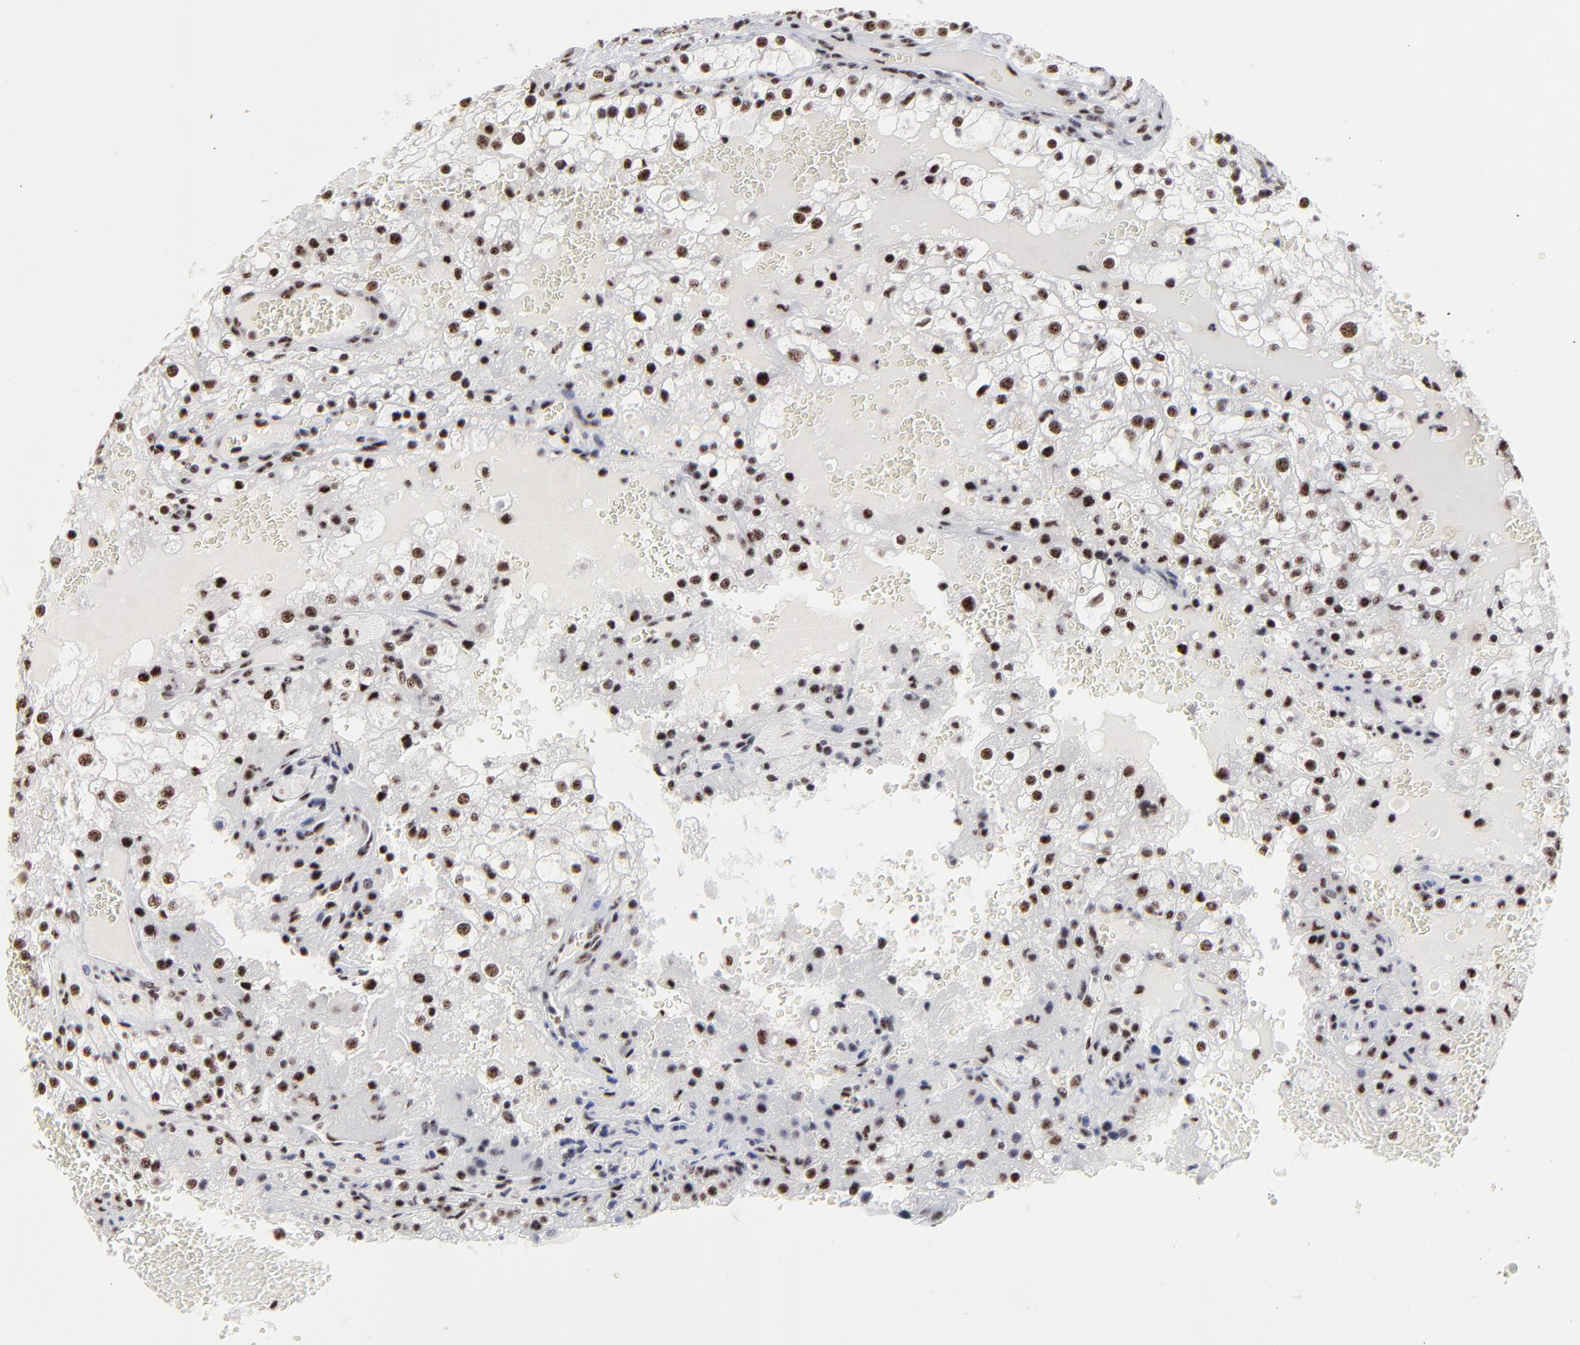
{"staining": {"intensity": "moderate", "quantity": ">75%", "location": "nuclear"}, "tissue": "renal cancer", "cell_type": "Tumor cells", "image_type": "cancer", "snomed": [{"axis": "morphology", "description": "Carcinoid, malignant, NOS"}, {"axis": "topography", "description": "Kidney"}], "caption": "This micrograph exhibits renal malignant carcinoid stained with IHC to label a protein in brown. The nuclear of tumor cells show moderate positivity for the protein. Nuclei are counter-stained blue.", "gene": "MBD4", "patient": {"sex": "female", "age": 41}}